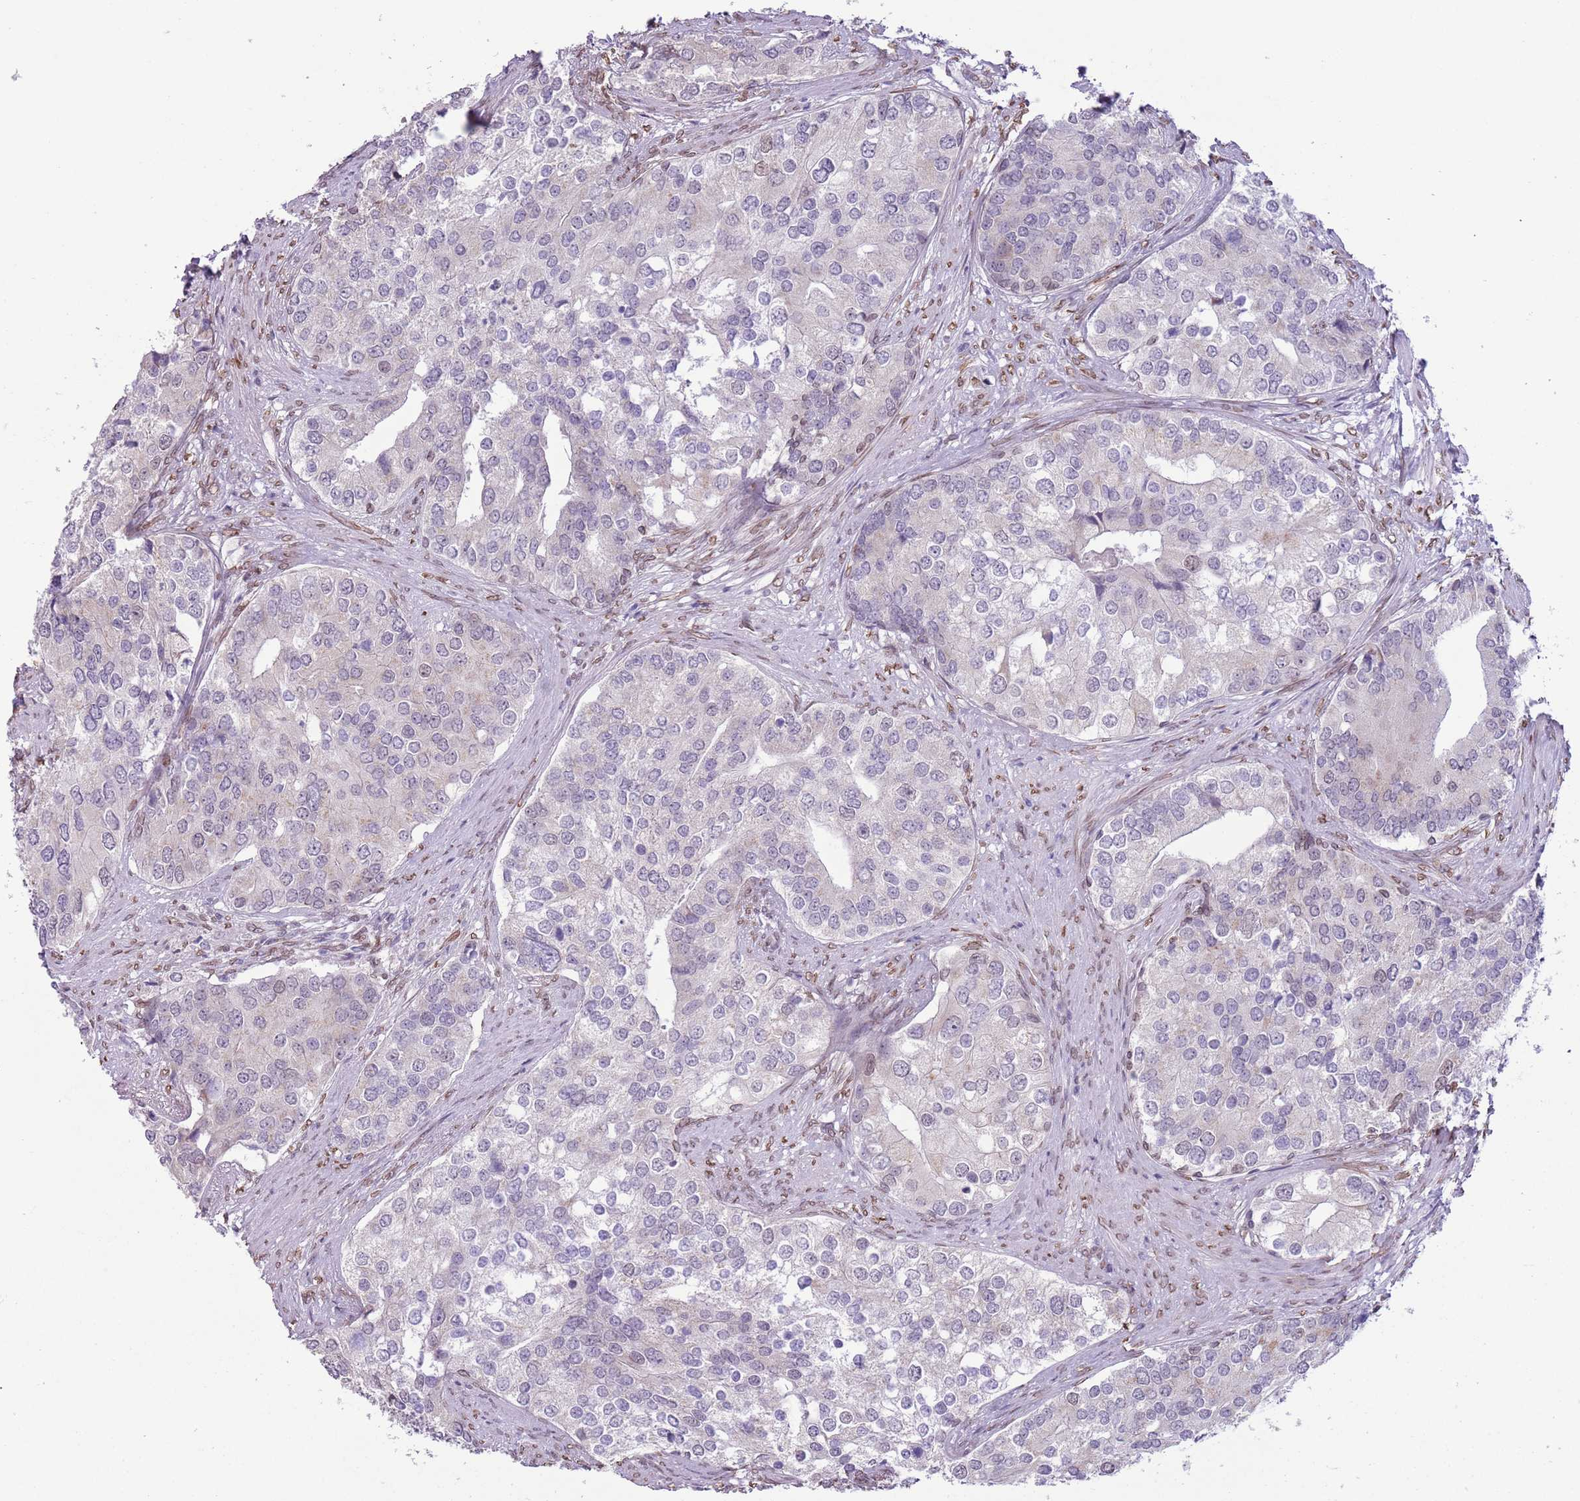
{"staining": {"intensity": "weak", "quantity": "25%-75%", "location": "nuclear"}, "tissue": "prostate cancer", "cell_type": "Tumor cells", "image_type": "cancer", "snomed": [{"axis": "morphology", "description": "Adenocarcinoma, High grade"}, {"axis": "topography", "description": "Prostate"}], "caption": "Prostate cancer stained with a protein marker exhibits weak staining in tumor cells.", "gene": "ZGLP1", "patient": {"sex": "male", "age": 62}}